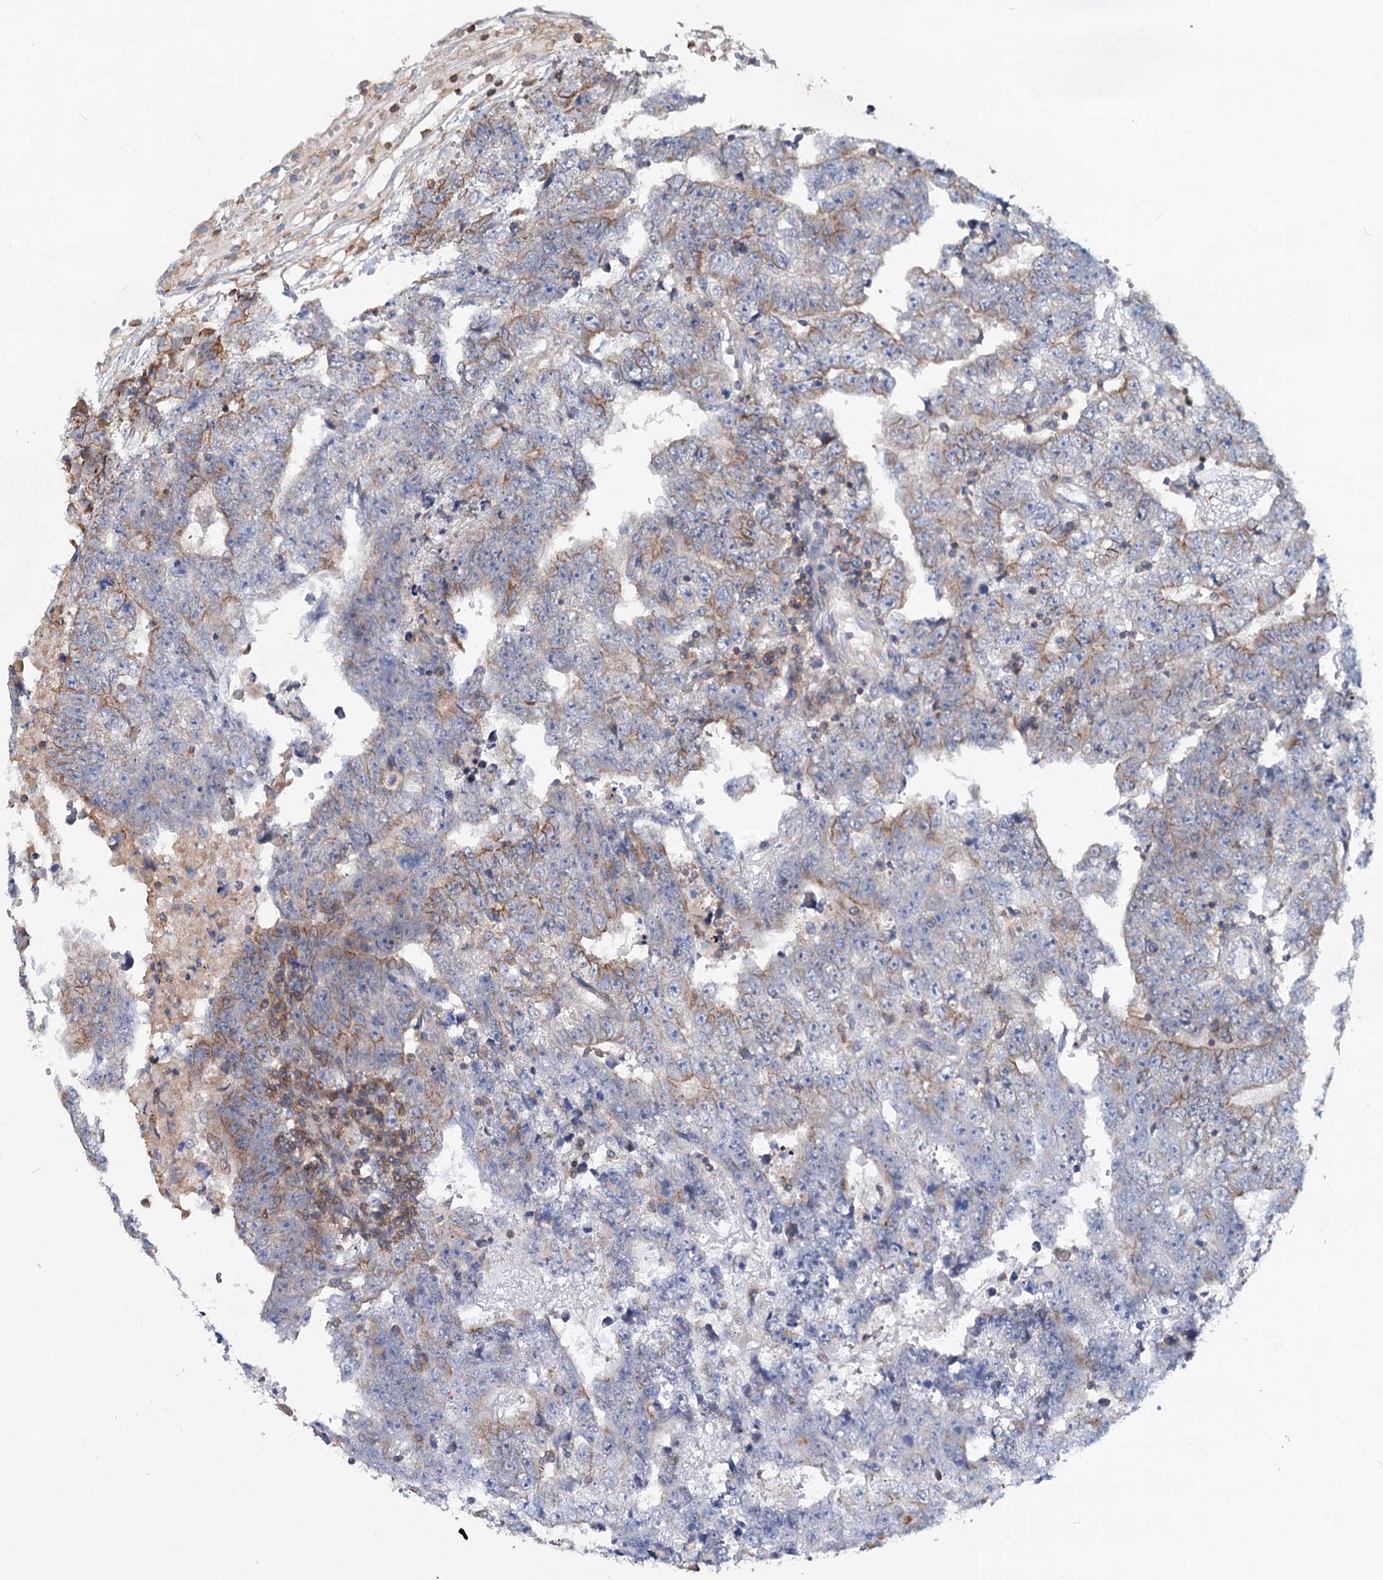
{"staining": {"intensity": "moderate", "quantity": "25%-75%", "location": "cytoplasmic/membranous"}, "tissue": "testis cancer", "cell_type": "Tumor cells", "image_type": "cancer", "snomed": [{"axis": "morphology", "description": "Carcinoma, Embryonal, NOS"}, {"axis": "topography", "description": "Testis"}], "caption": "Testis cancer was stained to show a protein in brown. There is medium levels of moderate cytoplasmic/membranous expression in about 25%-75% of tumor cells.", "gene": "LRCH4", "patient": {"sex": "male", "age": 25}}